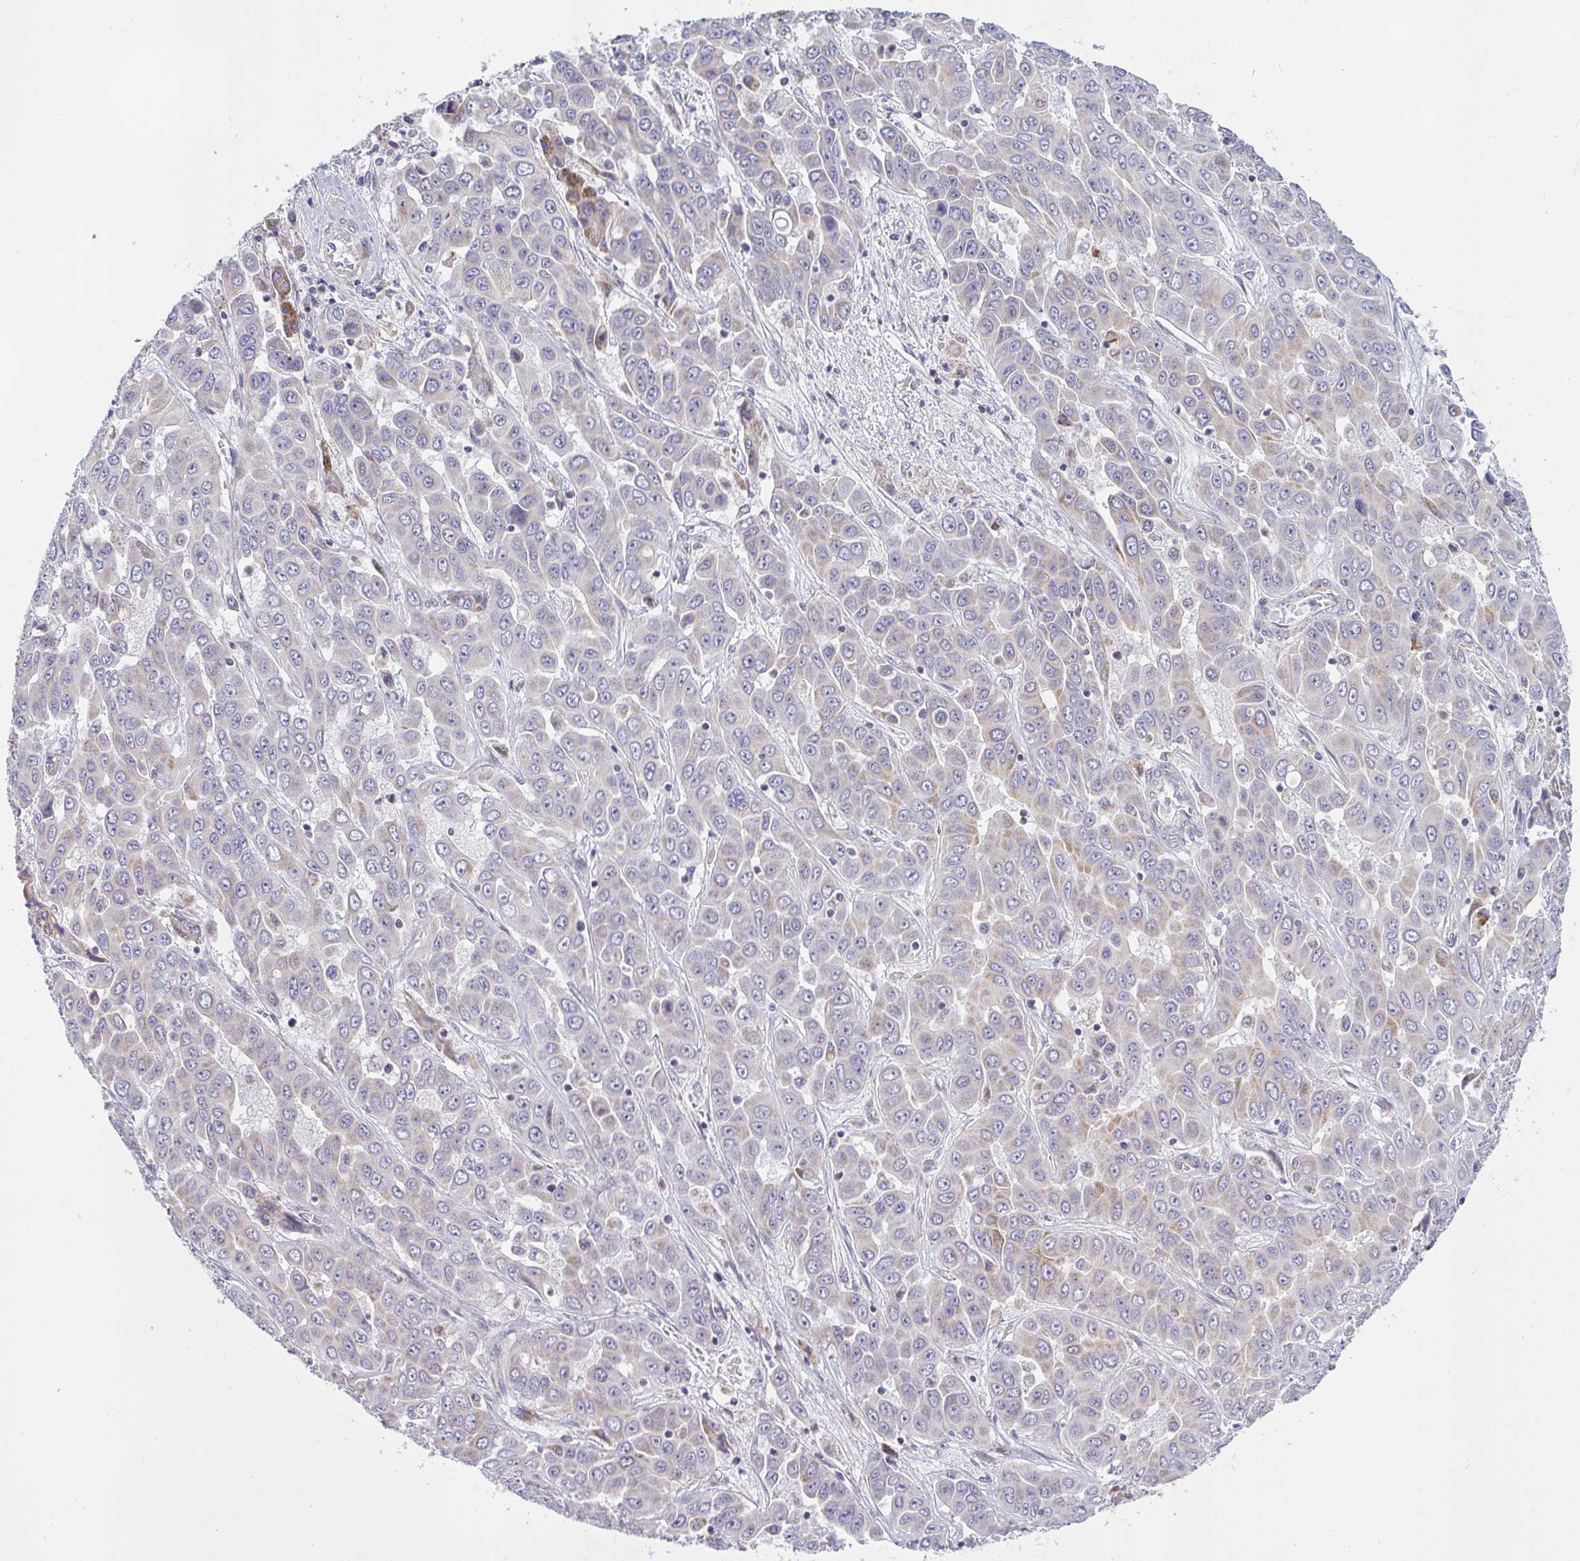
{"staining": {"intensity": "weak", "quantity": "25%-75%", "location": "cytoplasmic/membranous"}, "tissue": "liver cancer", "cell_type": "Tumor cells", "image_type": "cancer", "snomed": [{"axis": "morphology", "description": "Cholangiocarcinoma"}, {"axis": "topography", "description": "Liver"}], "caption": "Immunohistochemistry of cholangiocarcinoma (liver) shows low levels of weak cytoplasmic/membranous positivity in approximately 25%-75% of tumor cells.", "gene": "CEP63", "patient": {"sex": "female", "age": 52}}